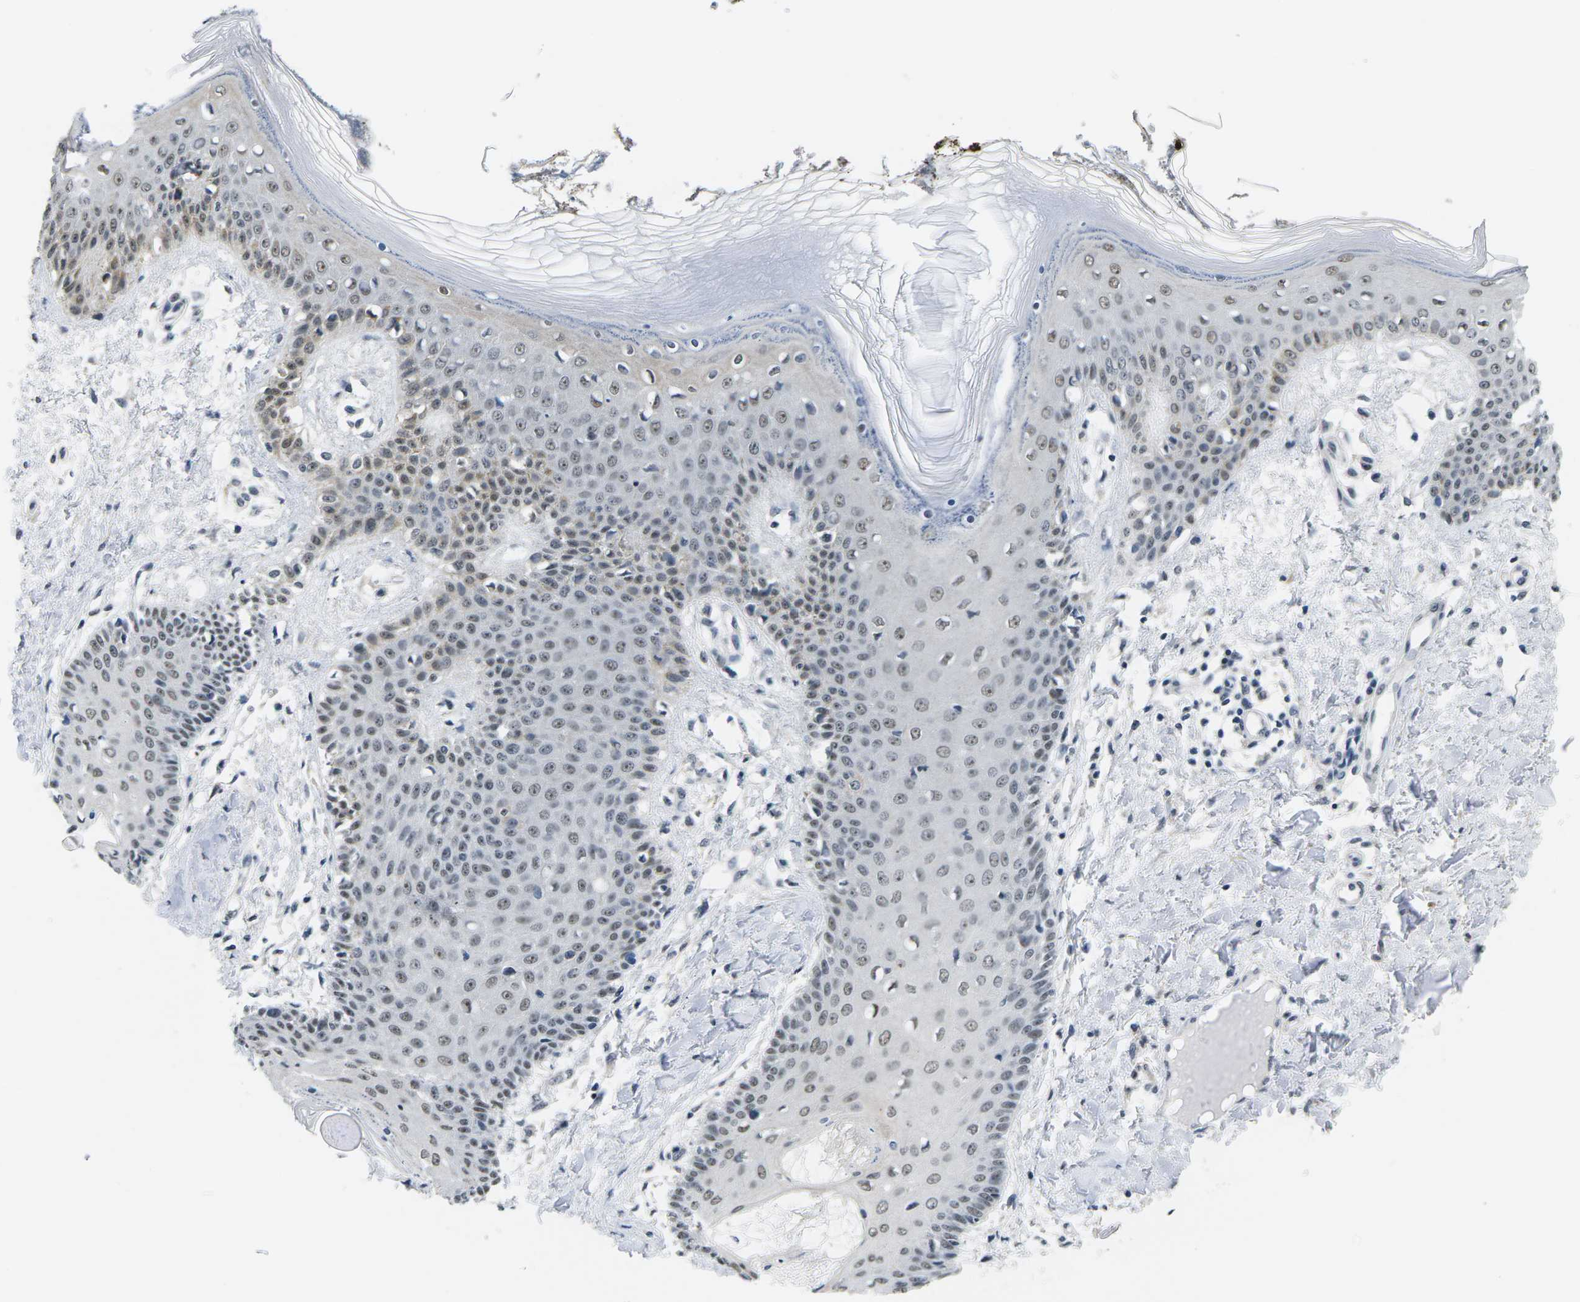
{"staining": {"intensity": "negative", "quantity": "none", "location": "none"}, "tissue": "skin", "cell_type": "Fibroblasts", "image_type": "normal", "snomed": [{"axis": "morphology", "description": "Normal tissue, NOS"}, {"axis": "topography", "description": "Skin"}], "caption": "This photomicrograph is of normal skin stained with immunohistochemistry (IHC) to label a protein in brown with the nuclei are counter-stained blue. There is no positivity in fibroblasts. (Immunohistochemistry (ihc), brightfield microscopy, high magnification).", "gene": "NSRP1", "patient": {"sex": "male", "age": 53}}